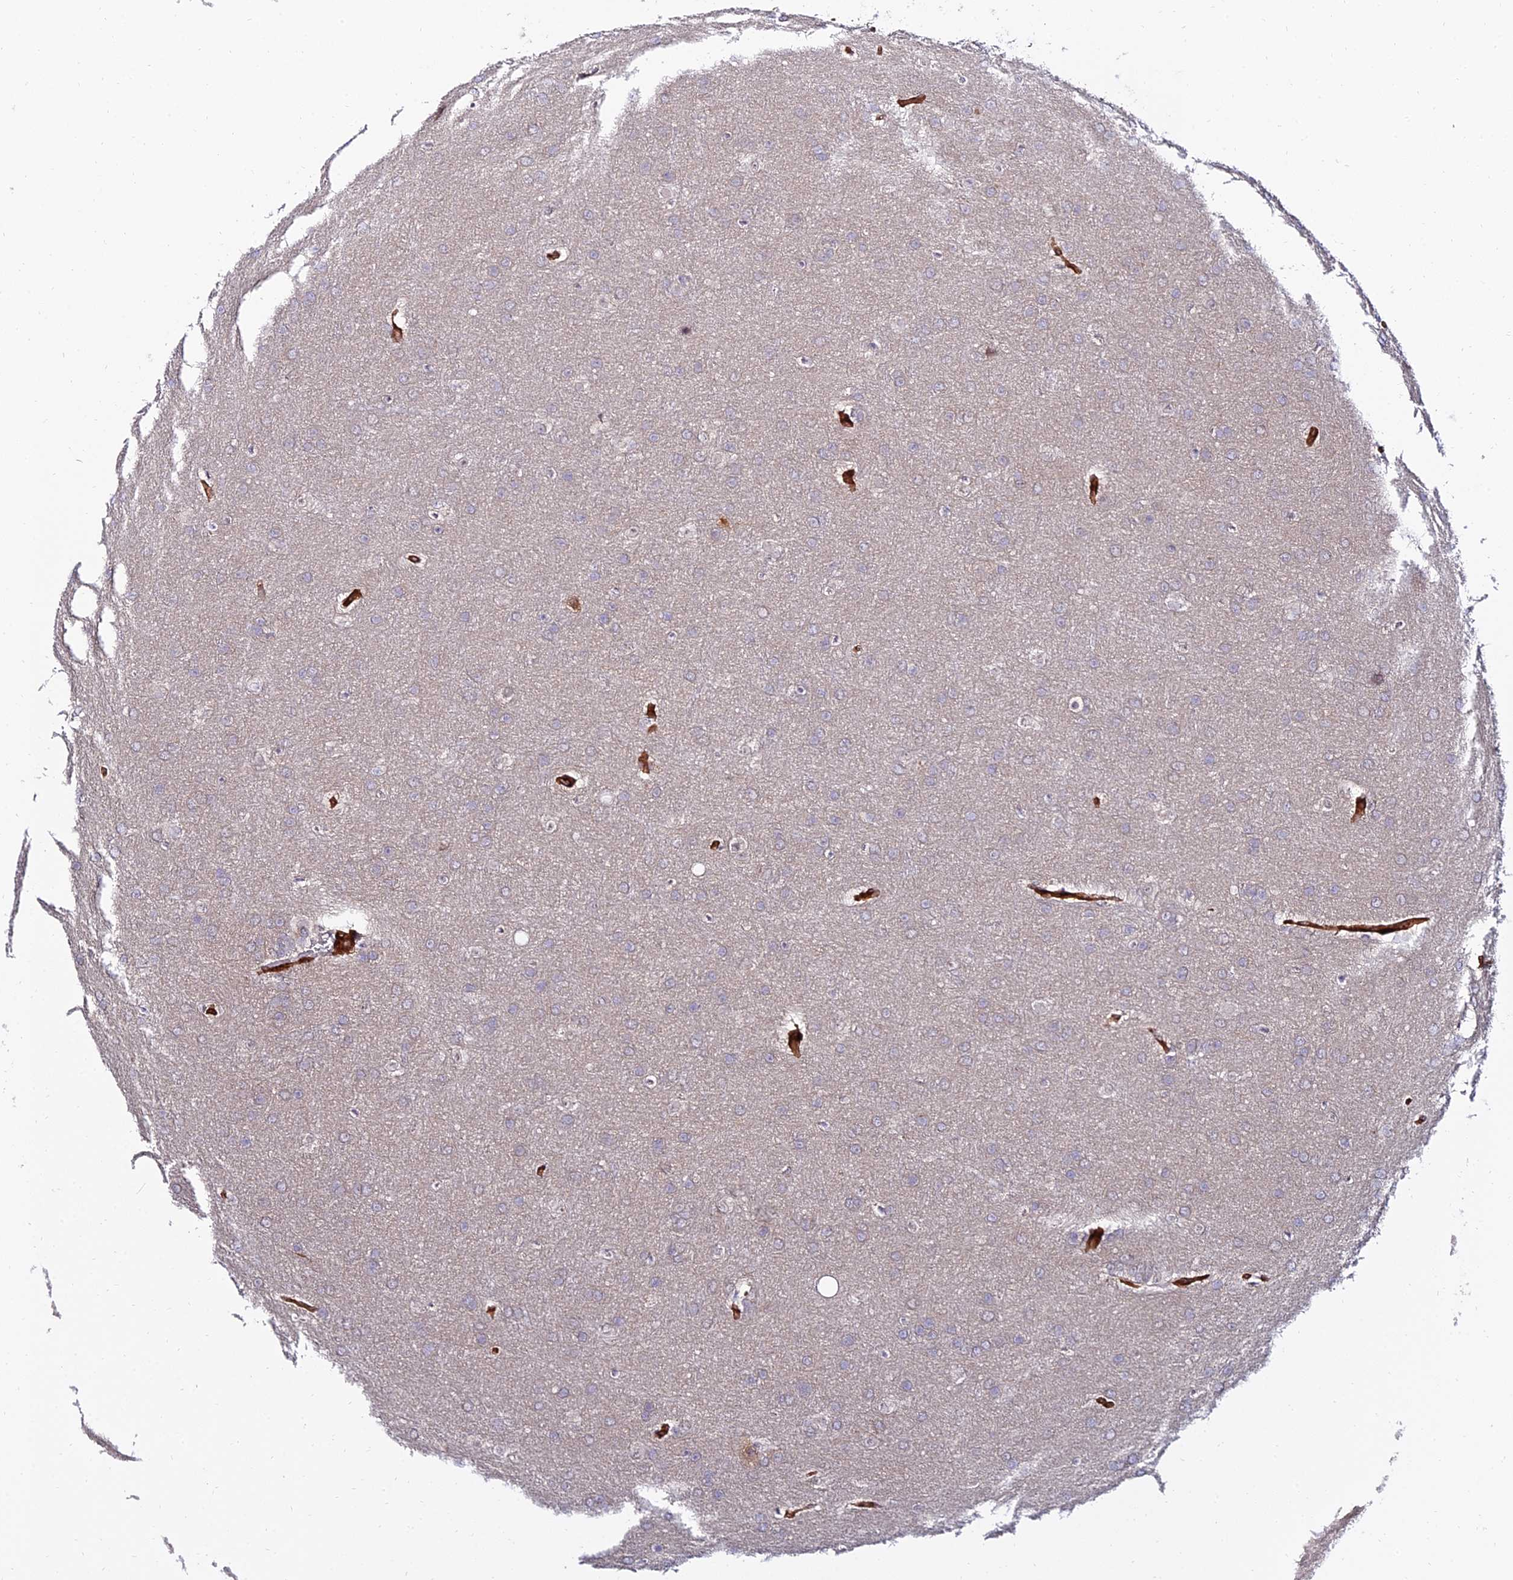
{"staining": {"intensity": "negative", "quantity": "none", "location": "none"}, "tissue": "glioma", "cell_type": "Tumor cells", "image_type": "cancer", "snomed": [{"axis": "morphology", "description": "Glioma, malignant, Low grade"}, {"axis": "topography", "description": "Brain"}], "caption": "Immunohistochemical staining of low-grade glioma (malignant) demonstrates no significant positivity in tumor cells.", "gene": "ALDH3B2", "patient": {"sex": "female", "age": 32}}